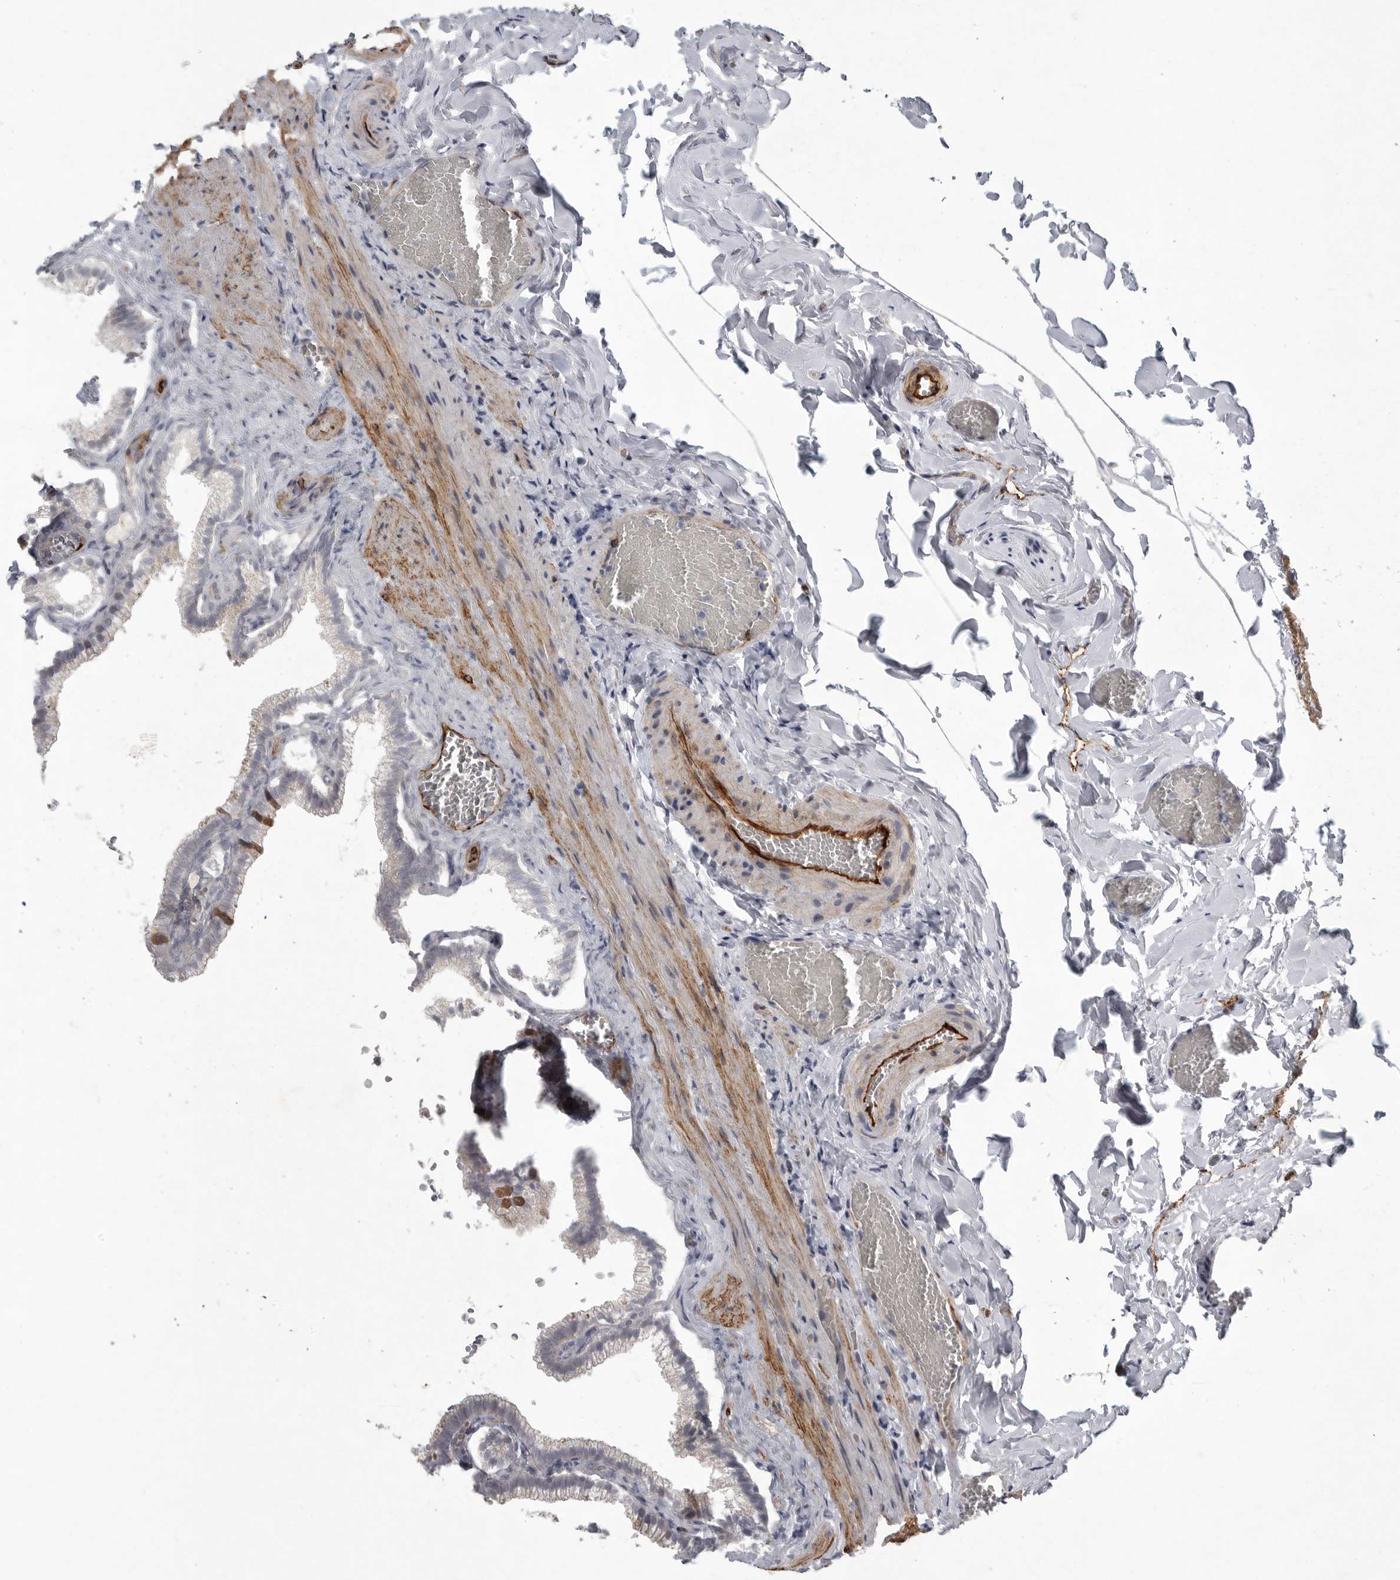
{"staining": {"intensity": "moderate", "quantity": "25%-75%", "location": "cytoplasmic/membranous"}, "tissue": "gallbladder", "cell_type": "Glandular cells", "image_type": "normal", "snomed": [{"axis": "morphology", "description": "Normal tissue, NOS"}, {"axis": "topography", "description": "Gallbladder"}], "caption": "The micrograph exhibits immunohistochemical staining of normal gallbladder. There is moderate cytoplasmic/membranous staining is present in approximately 25%-75% of glandular cells. (DAB = brown stain, brightfield microscopy at high magnification).", "gene": "MINPP1", "patient": {"sex": "male", "age": 38}}